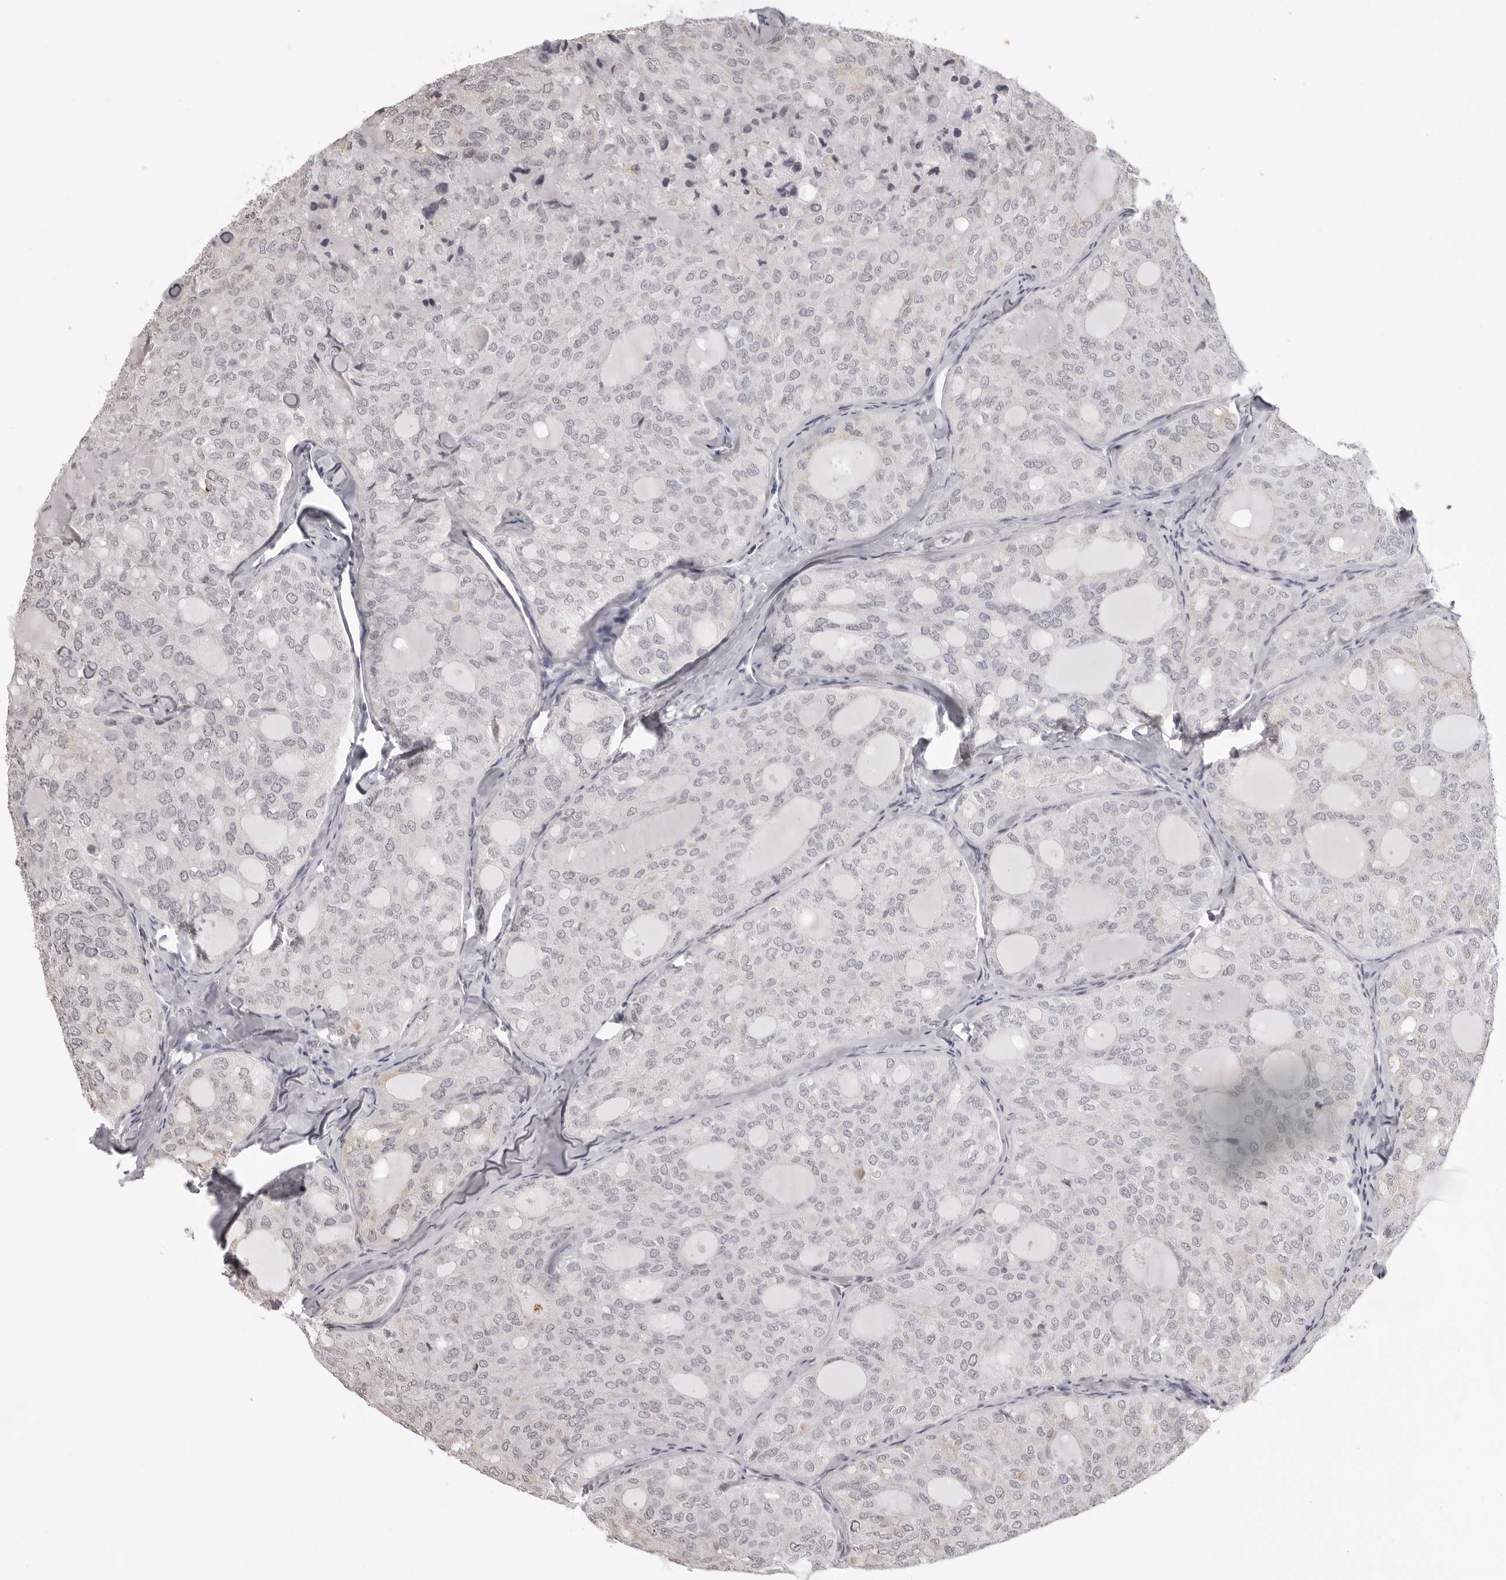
{"staining": {"intensity": "negative", "quantity": "none", "location": "none"}, "tissue": "thyroid cancer", "cell_type": "Tumor cells", "image_type": "cancer", "snomed": [{"axis": "morphology", "description": "Follicular adenoma carcinoma, NOS"}, {"axis": "topography", "description": "Thyroid gland"}], "caption": "Protein analysis of thyroid follicular adenoma carcinoma displays no significant positivity in tumor cells. (Immunohistochemistry (ihc), brightfield microscopy, high magnification).", "gene": "NTM", "patient": {"sex": "male", "age": 75}}